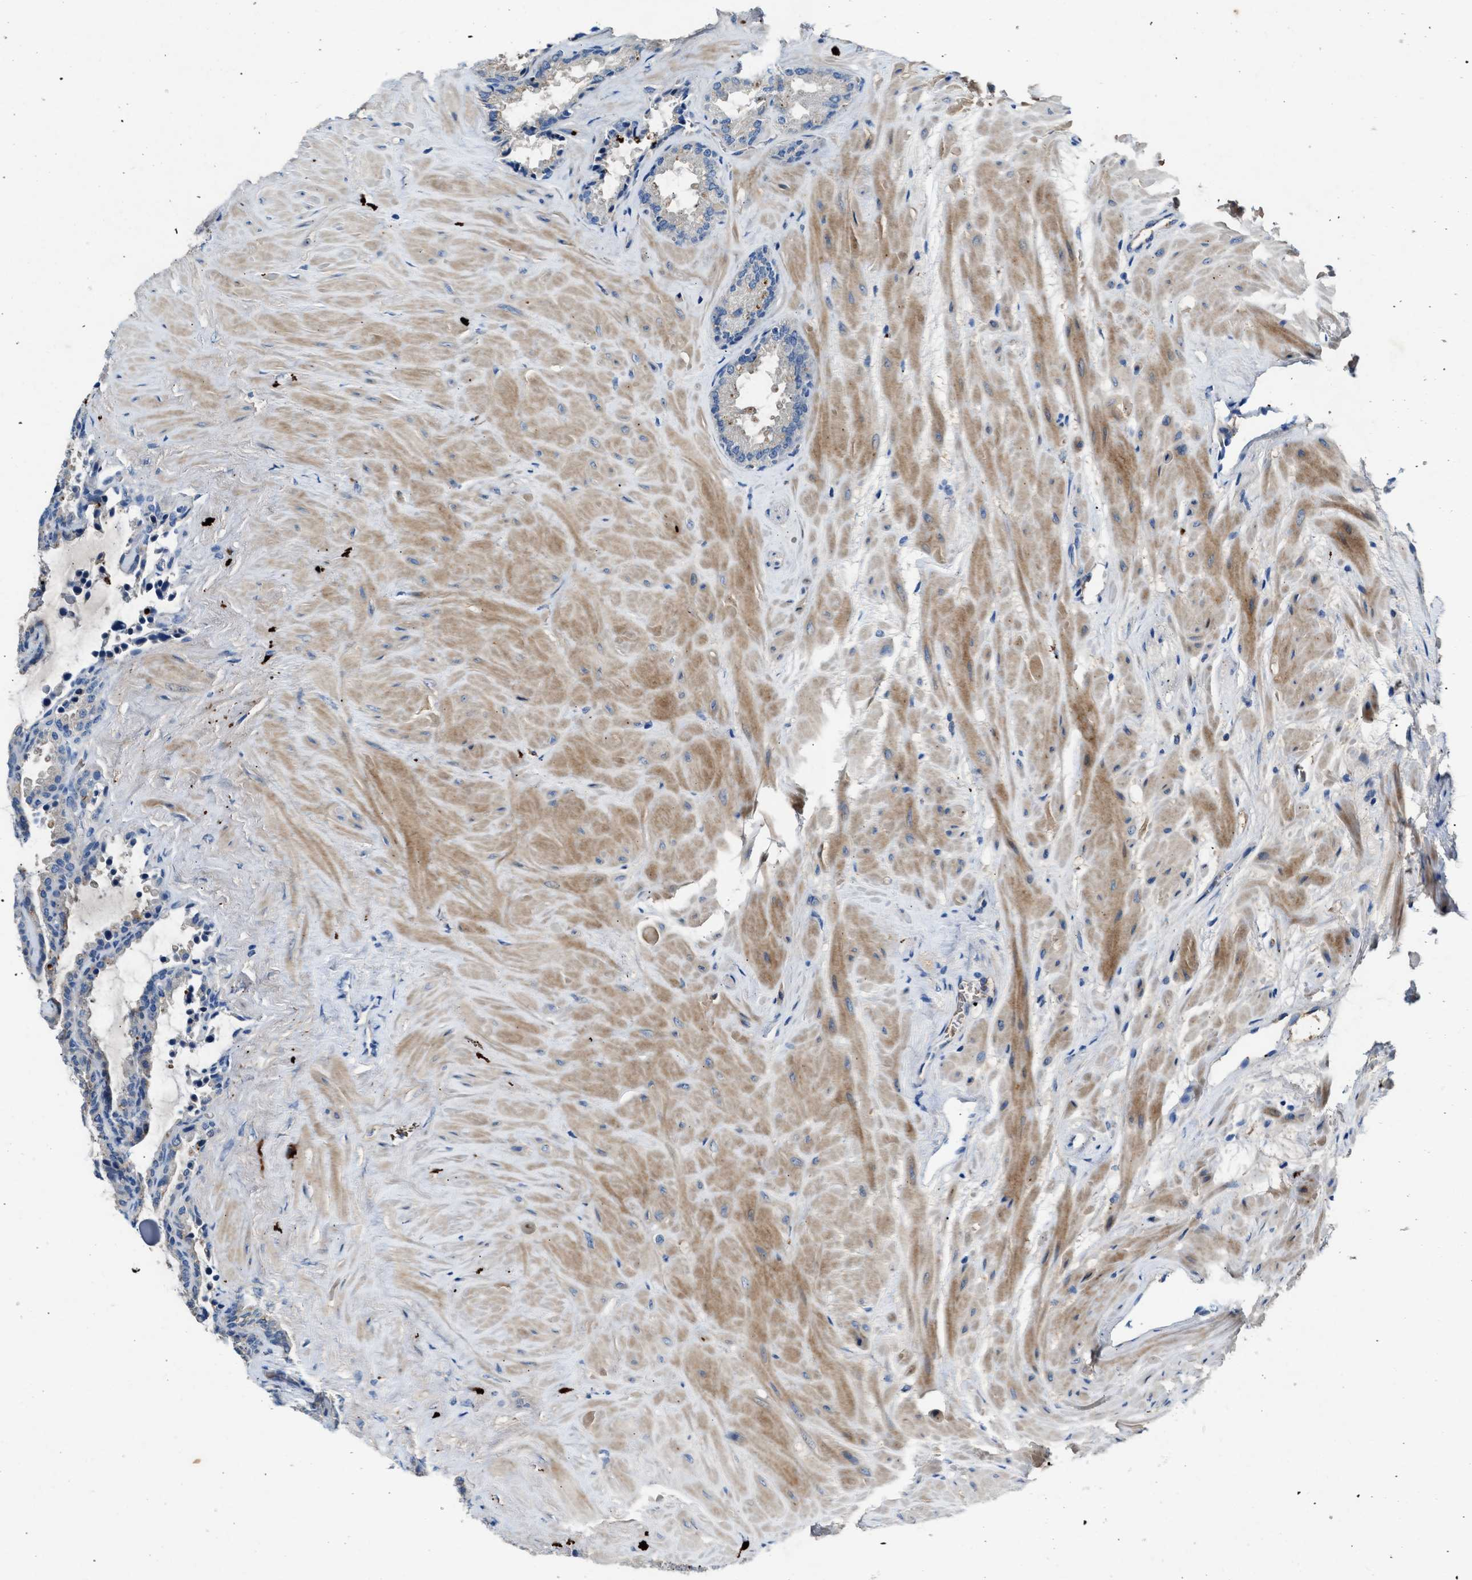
{"staining": {"intensity": "weak", "quantity": "<25%", "location": "cytoplasmic/membranous"}, "tissue": "seminal vesicle", "cell_type": "Glandular cells", "image_type": "normal", "snomed": [{"axis": "morphology", "description": "Normal tissue, NOS"}, {"axis": "topography", "description": "Seminal veicle"}], "caption": "Benign seminal vesicle was stained to show a protein in brown. There is no significant staining in glandular cells. The staining was performed using DAB to visualize the protein expression in brown, while the nuclei were stained in blue with hematoxylin (Magnification: 20x).", "gene": "RWDD2B", "patient": {"sex": "male", "age": 46}}